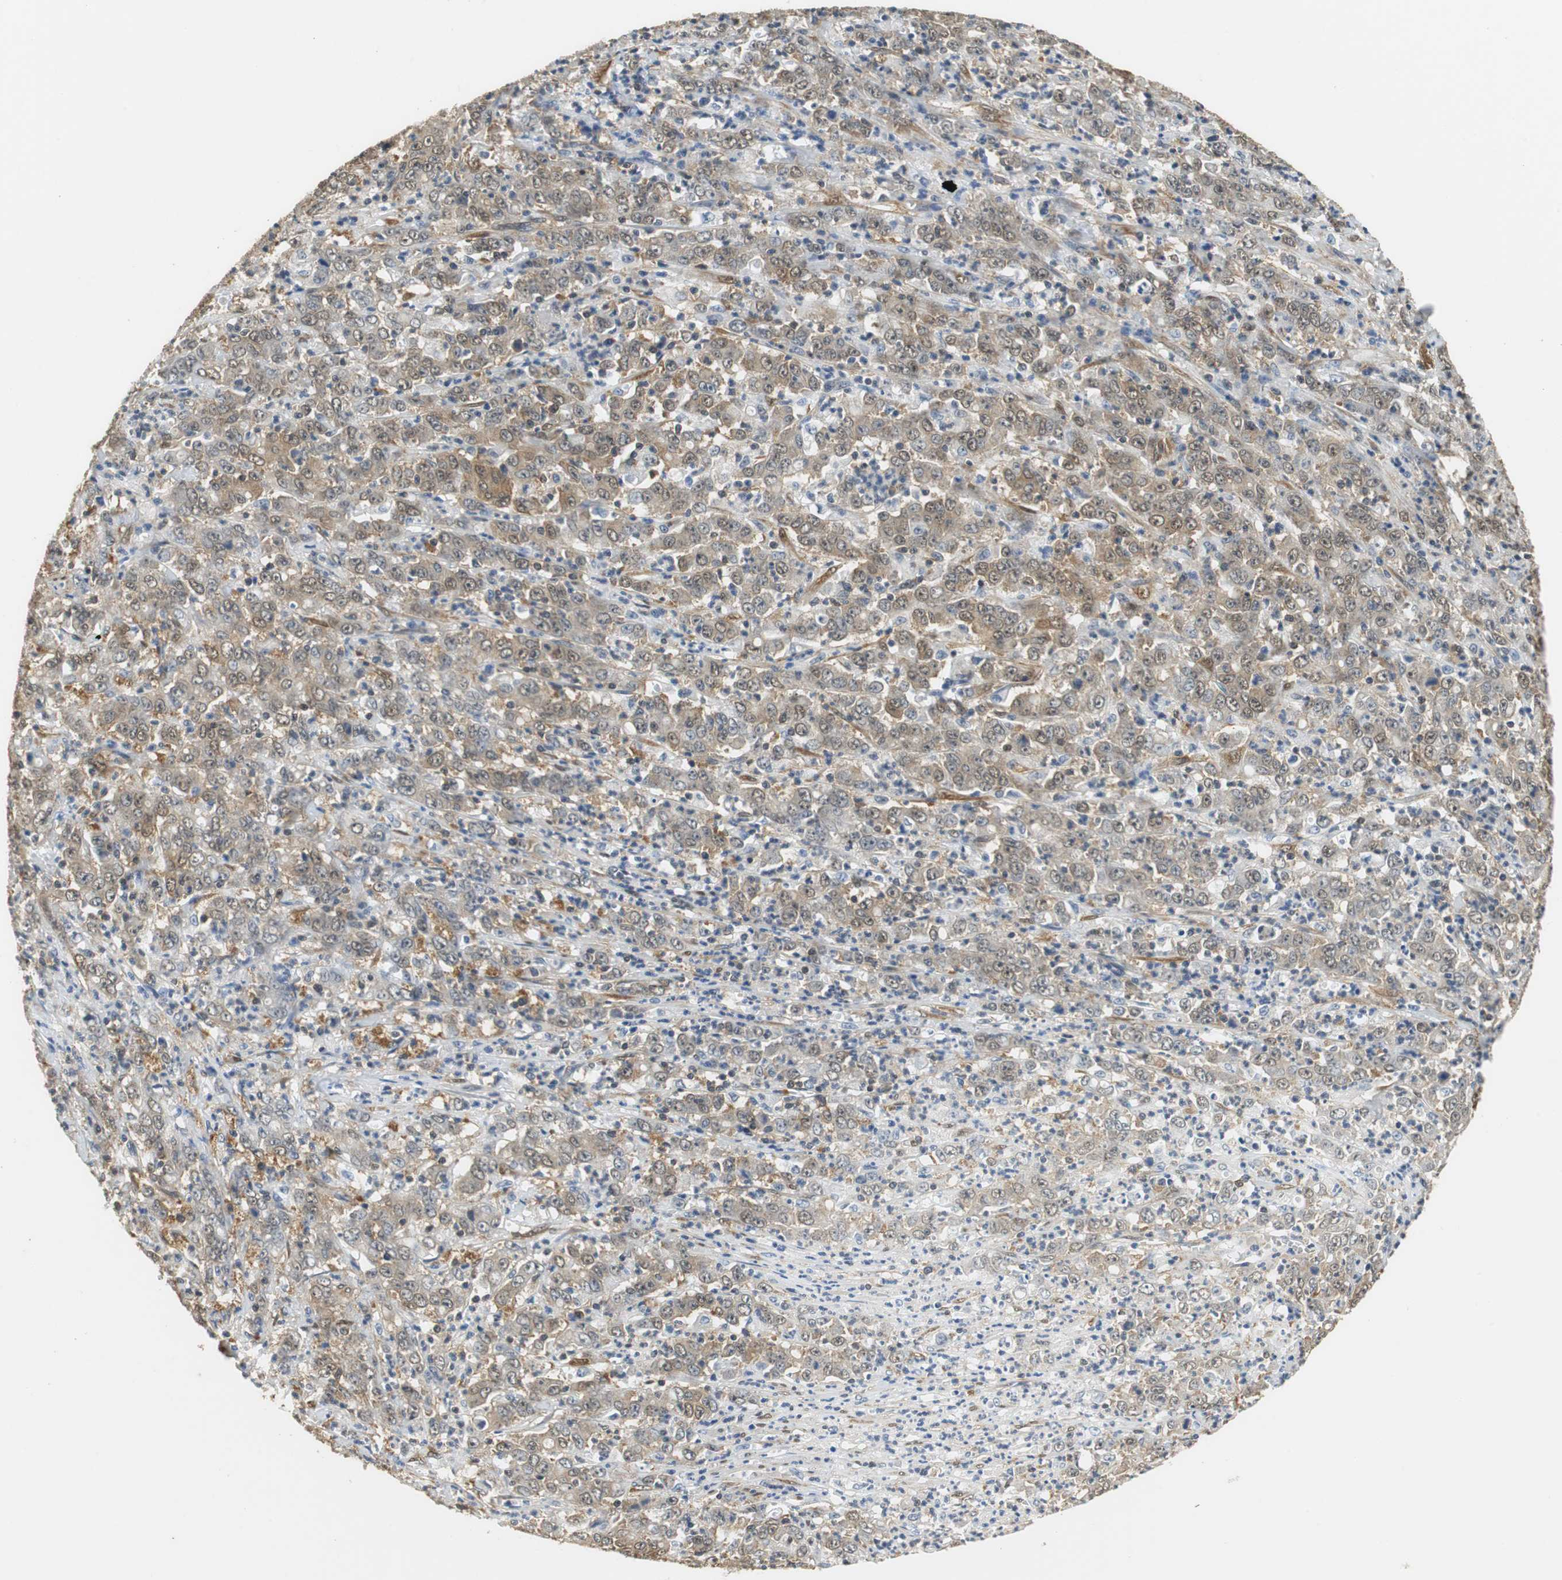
{"staining": {"intensity": "moderate", "quantity": ">75%", "location": "cytoplasmic/membranous,nuclear"}, "tissue": "stomach cancer", "cell_type": "Tumor cells", "image_type": "cancer", "snomed": [{"axis": "morphology", "description": "Adenocarcinoma, NOS"}, {"axis": "topography", "description": "Stomach, lower"}], "caption": "Immunohistochemistry staining of stomach adenocarcinoma, which shows medium levels of moderate cytoplasmic/membranous and nuclear staining in approximately >75% of tumor cells indicating moderate cytoplasmic/membranous and nuclear protein positivity. The staining was performed using DAB (brown) for protein detection and nuclei were counterstained in hematoxylin (blue).", "gene": "UBQLN2", "patient": {"sex": "female", "age": 71}}